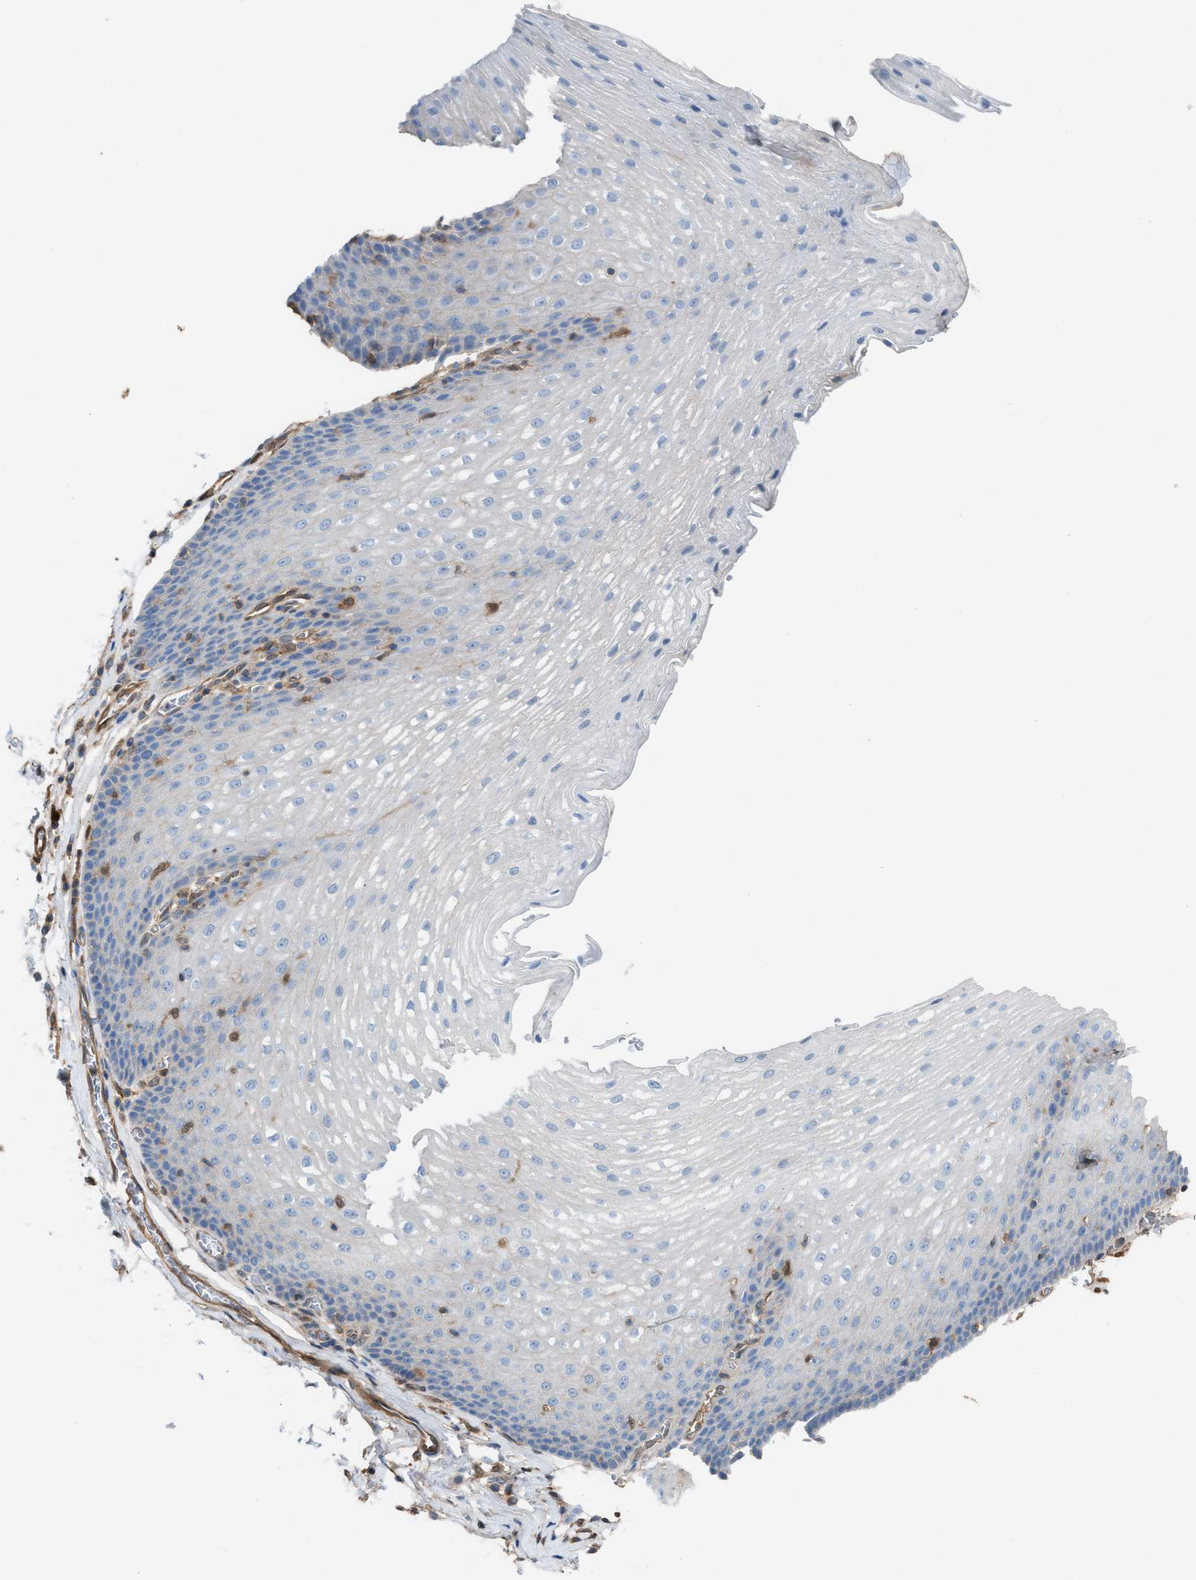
{"staining": {"intensity": "negative", "quantity": "none", "location": "none"}, "tissue": "esophagus", "cell_type": "Squamous epithelial cells", "image_type": "normal", "snomed": [{"axis": "morphology", "description": "Normal tissue, NOS"}, {"axis": "topography", "description": "Esophagus"}], "caption": "This image is of normal esophagus stained with IHC to label a protein in brown with the nuclei are counter-stained blue. There is no positivity in squamous epithelial cells.", "gene": "TPK1", "patient": {"sex": "male", "age": 48}}